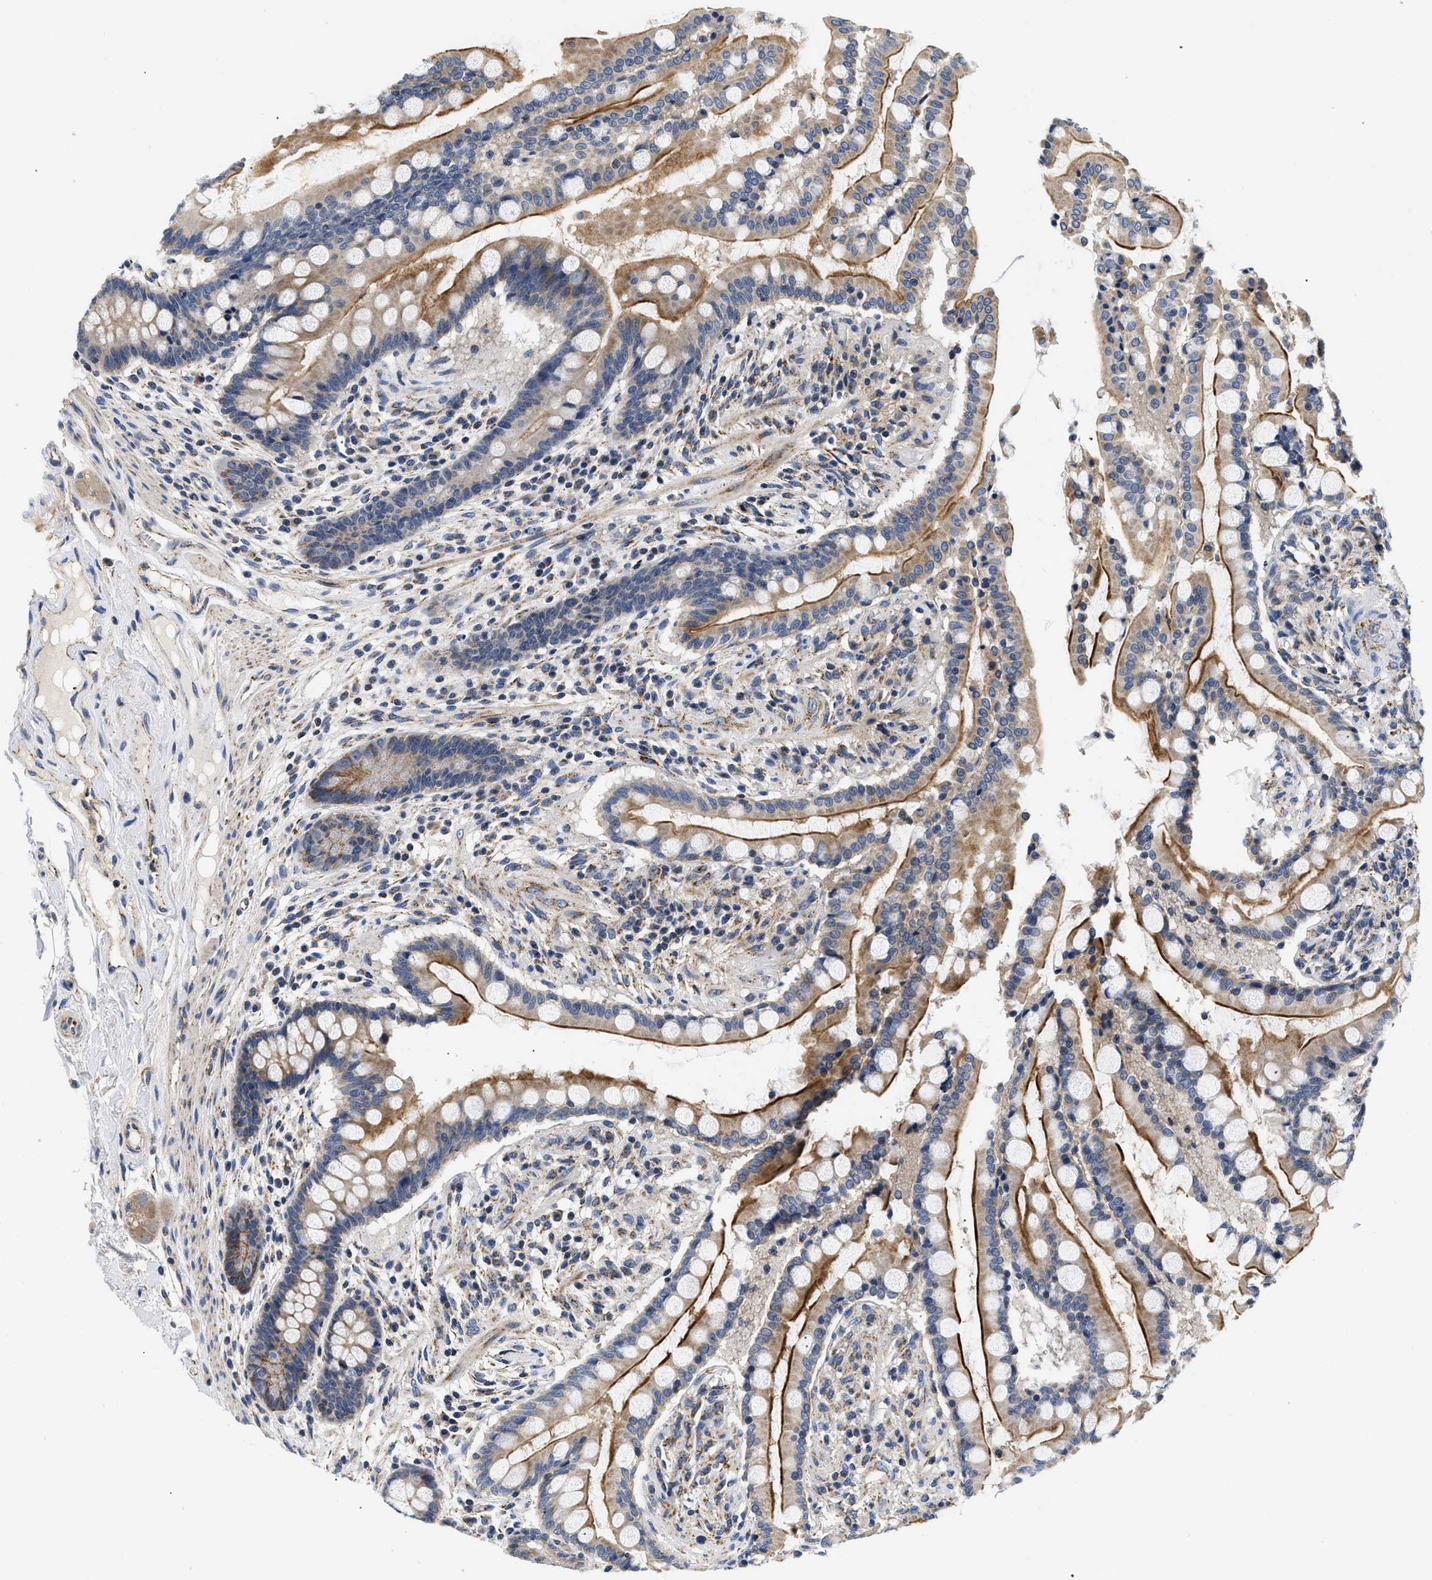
{"staining": {"intensity": "negative", "quantity": "none", "location": "none"}, "tissue": "colon", "cell_type": "Endothelial cells", "image_type": "normal", "snomed": [{"axis": "morphology", "description": "Normal tissue, NOS"}, {"axis": "topography", "description": "Colon"}], "caption": "The photomicrograph exhibits no significant staining in endothelial cells of colon.", "gene": "PDP1", "patient": {"sex": "male", "age": 73}}